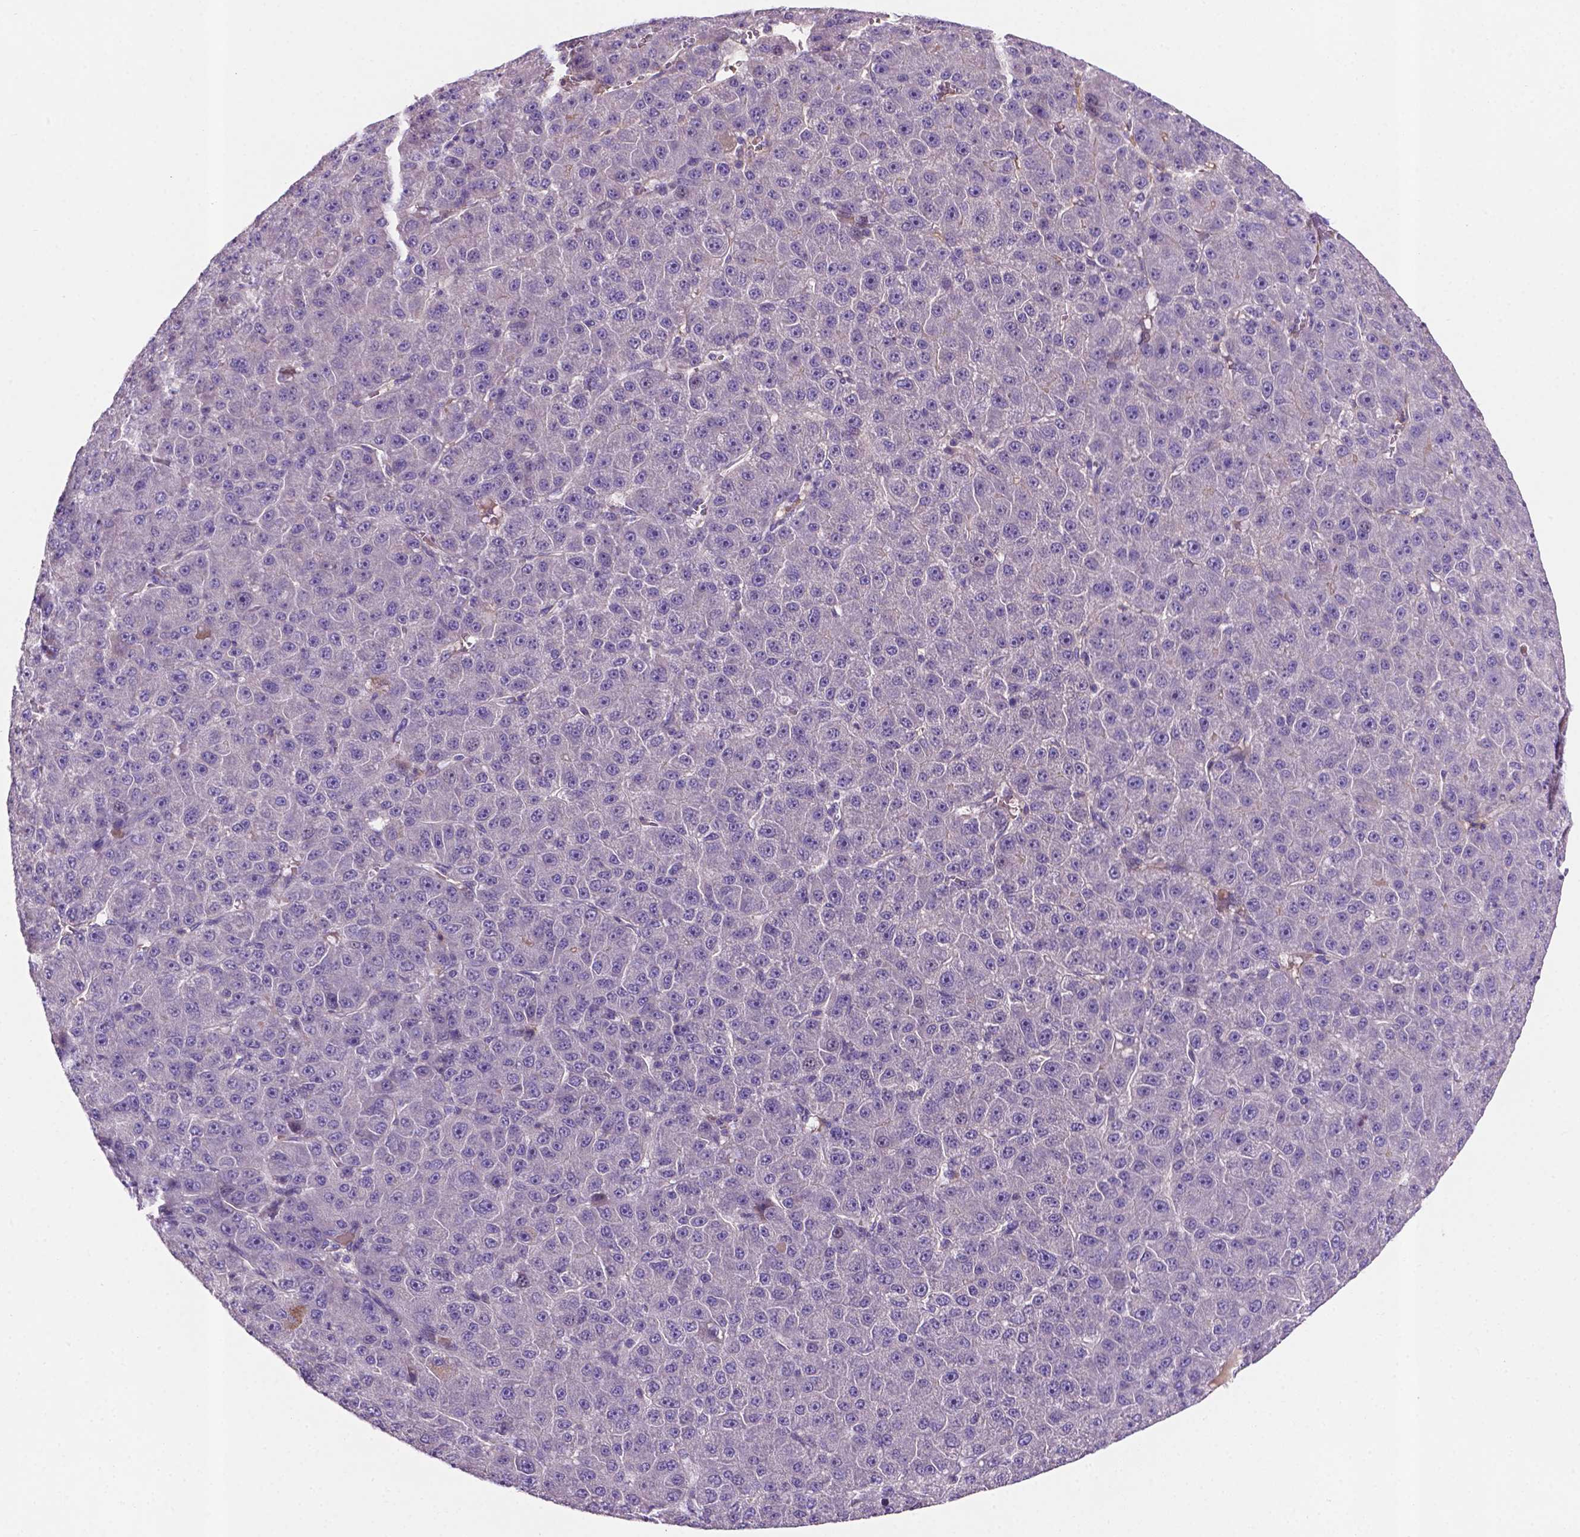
{"staining": {"intensity": "negative", "quantity": "none", "location": "none"}, "tissue": "liver cancer", "cell_type": "Tumor cells", "image_type": "cancer", "snomed": [{"axis": "morphology", "description": "Carcinoma, Hepatocellular, NOS"}, {"axis": "topography", "description": "Liver"}], "caption": "Immunohistochemical staining of human liver cancer exhibits no significant positivity in tumor cells.", "gene": "TM4SF20", "patient": {"sex": "male", "age": 67}}